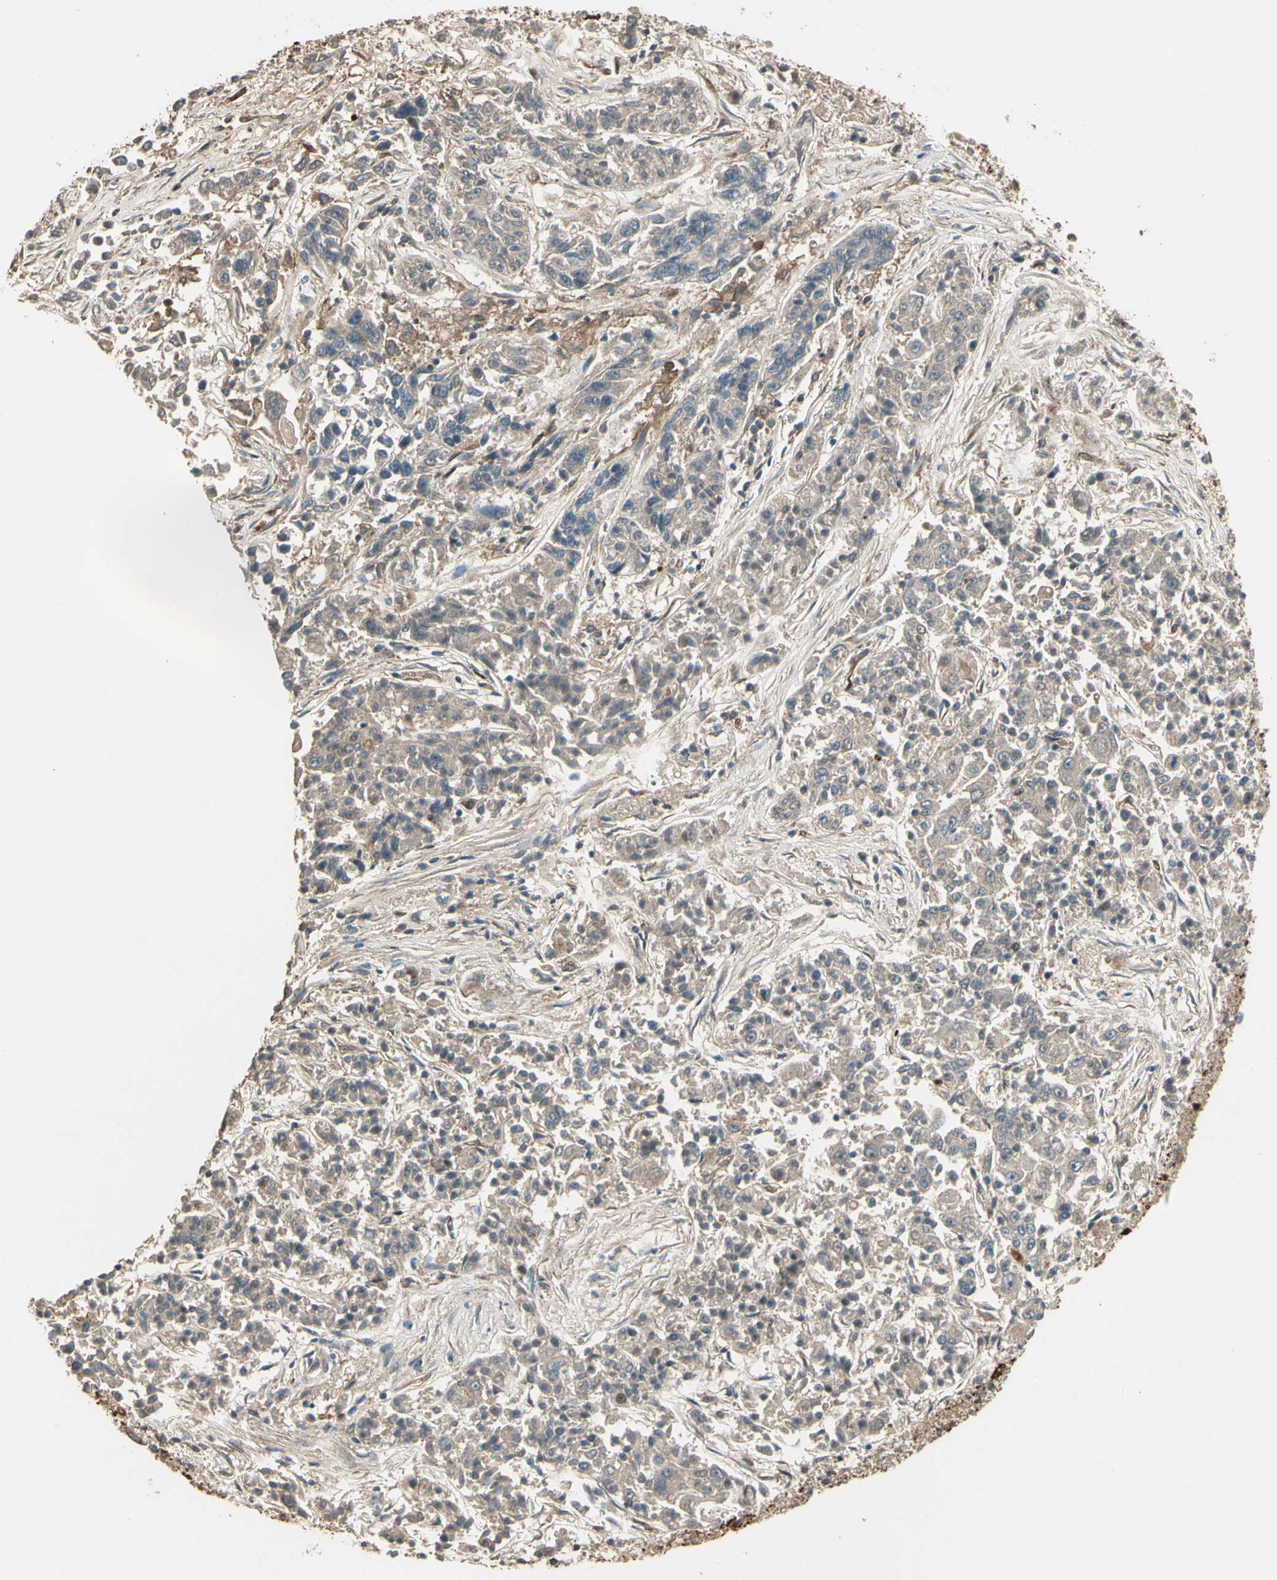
{"staining": {"intensity": "weak", "quantity": "25%-75%", "location": "cytoplasmic/membranous"}, "tissue": "lung cancer", "cell_type": "Tumor cells", "image_type": "cancer", "snomed": [{"axis": "morphology", "description": "Adenocarcinoma, NOS"}, {"axis": "topography", "description": "Lung"}], "caption": "This is an image of immunohistochemistry staining of lung adenocarcinoma, which shows weak expression in the cytoplasmic/membranous of tumor cells.", "gene": "STX11", "patient": {"sex": "male", "age": 84}}